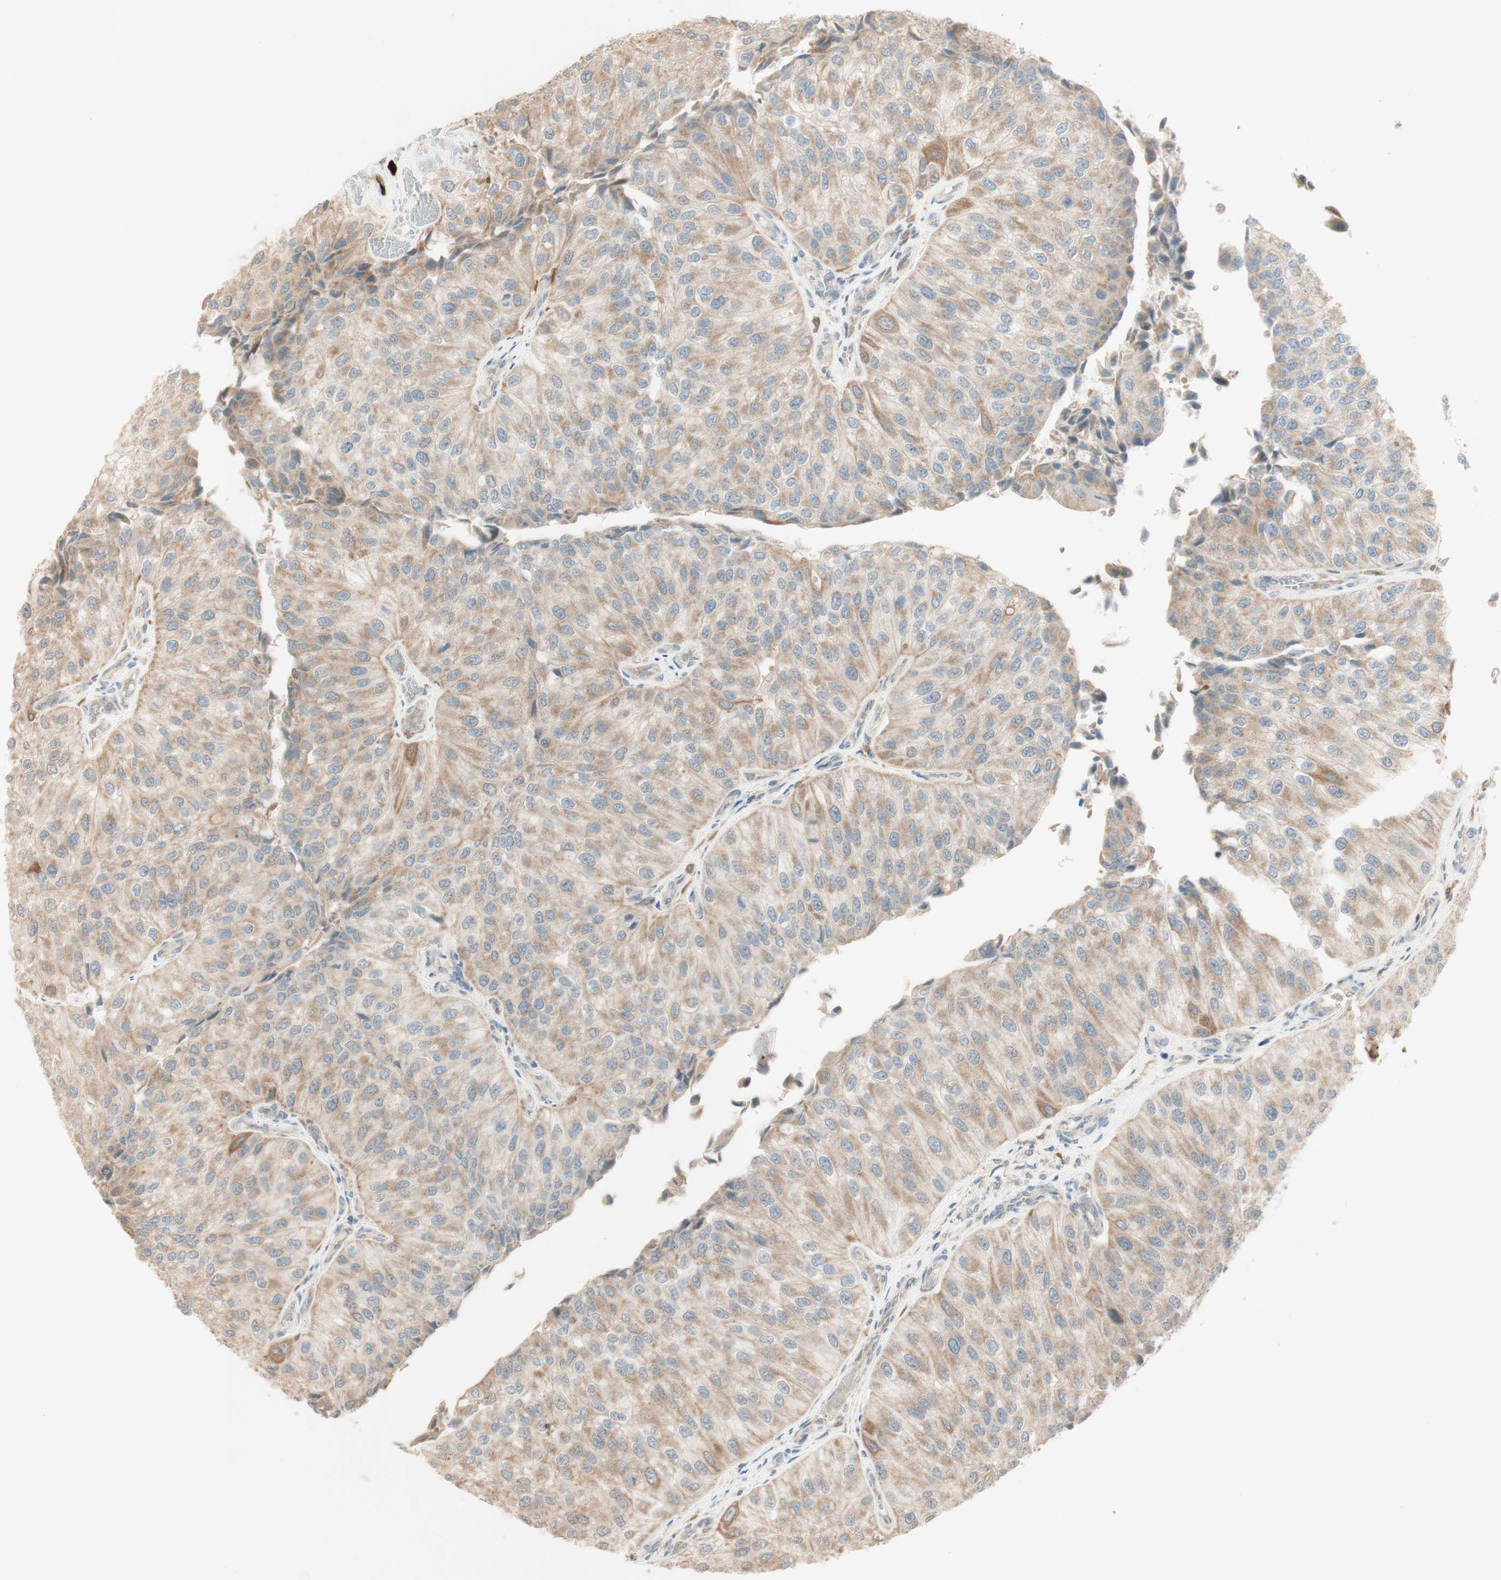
{"staining": {"intensity": "weak", "quantity": ">75%", "location": "cytoplasmic/membranous"}, "tissue": "urothelial cancer", "cell_type": "Tumor cells", "image_type": "cancer", "snomed": [{"axis": "morphology", "description": "Urothelial carcinoma, High grade"}, {"axis": "topography", "description": "Kidney"}, {"axis": "topography", "description": "Urinary bladder"}], "caption": "Urothelial carcinoma (high-grade) stained for a protein reveals weak cytoplasmic/membranous positivity in tumor cells. (DAB IHC with brightfield microscopy, high magnification).", "gene": "CLCN2", "patient": {"sex": "male", "age": 77}}